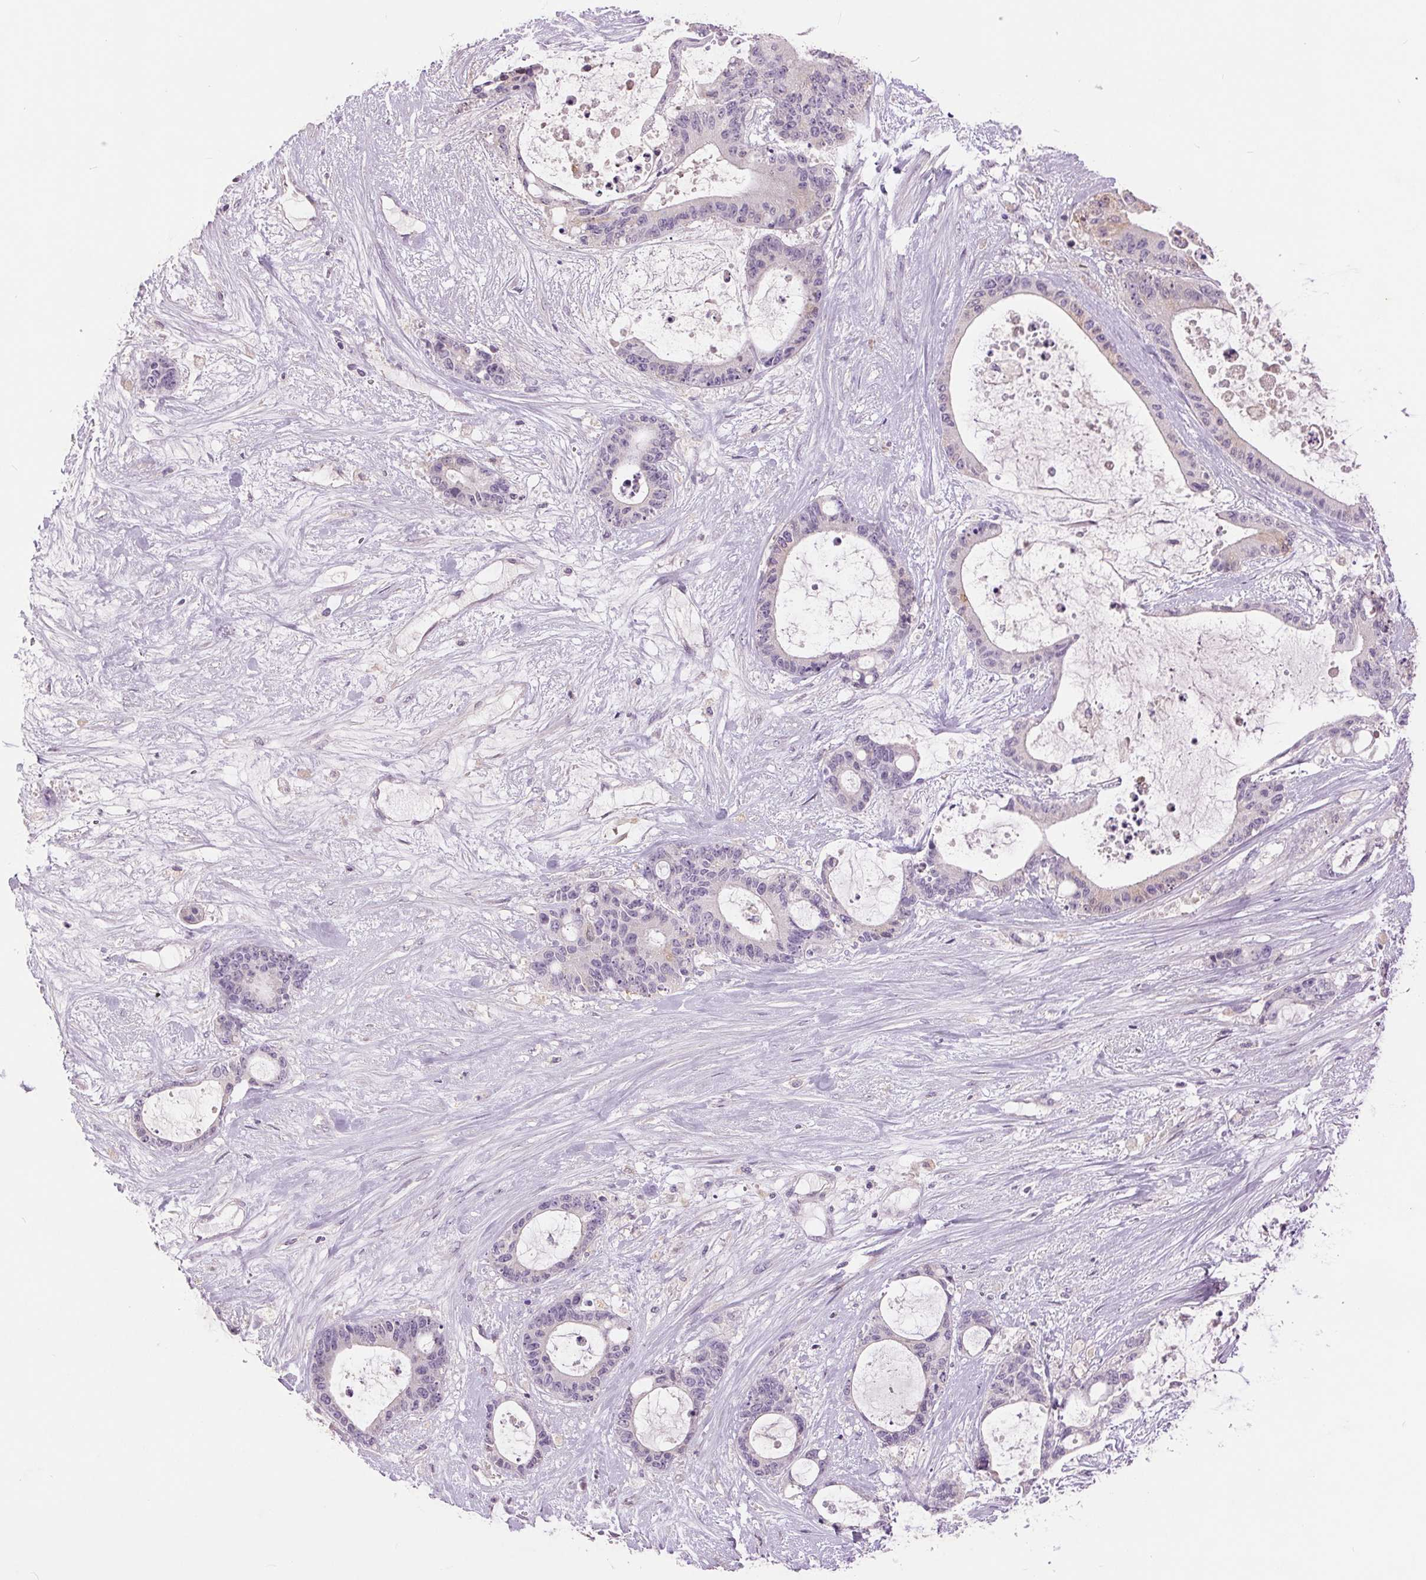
{"staining": {"intensity": "negative", "quantity": "none", "location": "none"}, "tissue": "liver cancer", "cell_type": "Tumor cells", "image_type": "cancer", "snomed": [{"axis": "morphology", "description": "Normal tissue, NOS"}, {"axis": "morphology", "description": "Cholangiocarcinoma"}, {"axis": "topography", "description": "Liver"}, {"axis": "topography", "description": "Peripheral nerve tissue"}], "caption": "IHC image of neoplastic tissue: liver cholangiocarcinoma stained with DAB (3,3'-diaminobenzidine) reveals no significant protein positivity in tumor cells.", "gene": "FXYD4", "patient": {"sex": "female", "age": 73}}